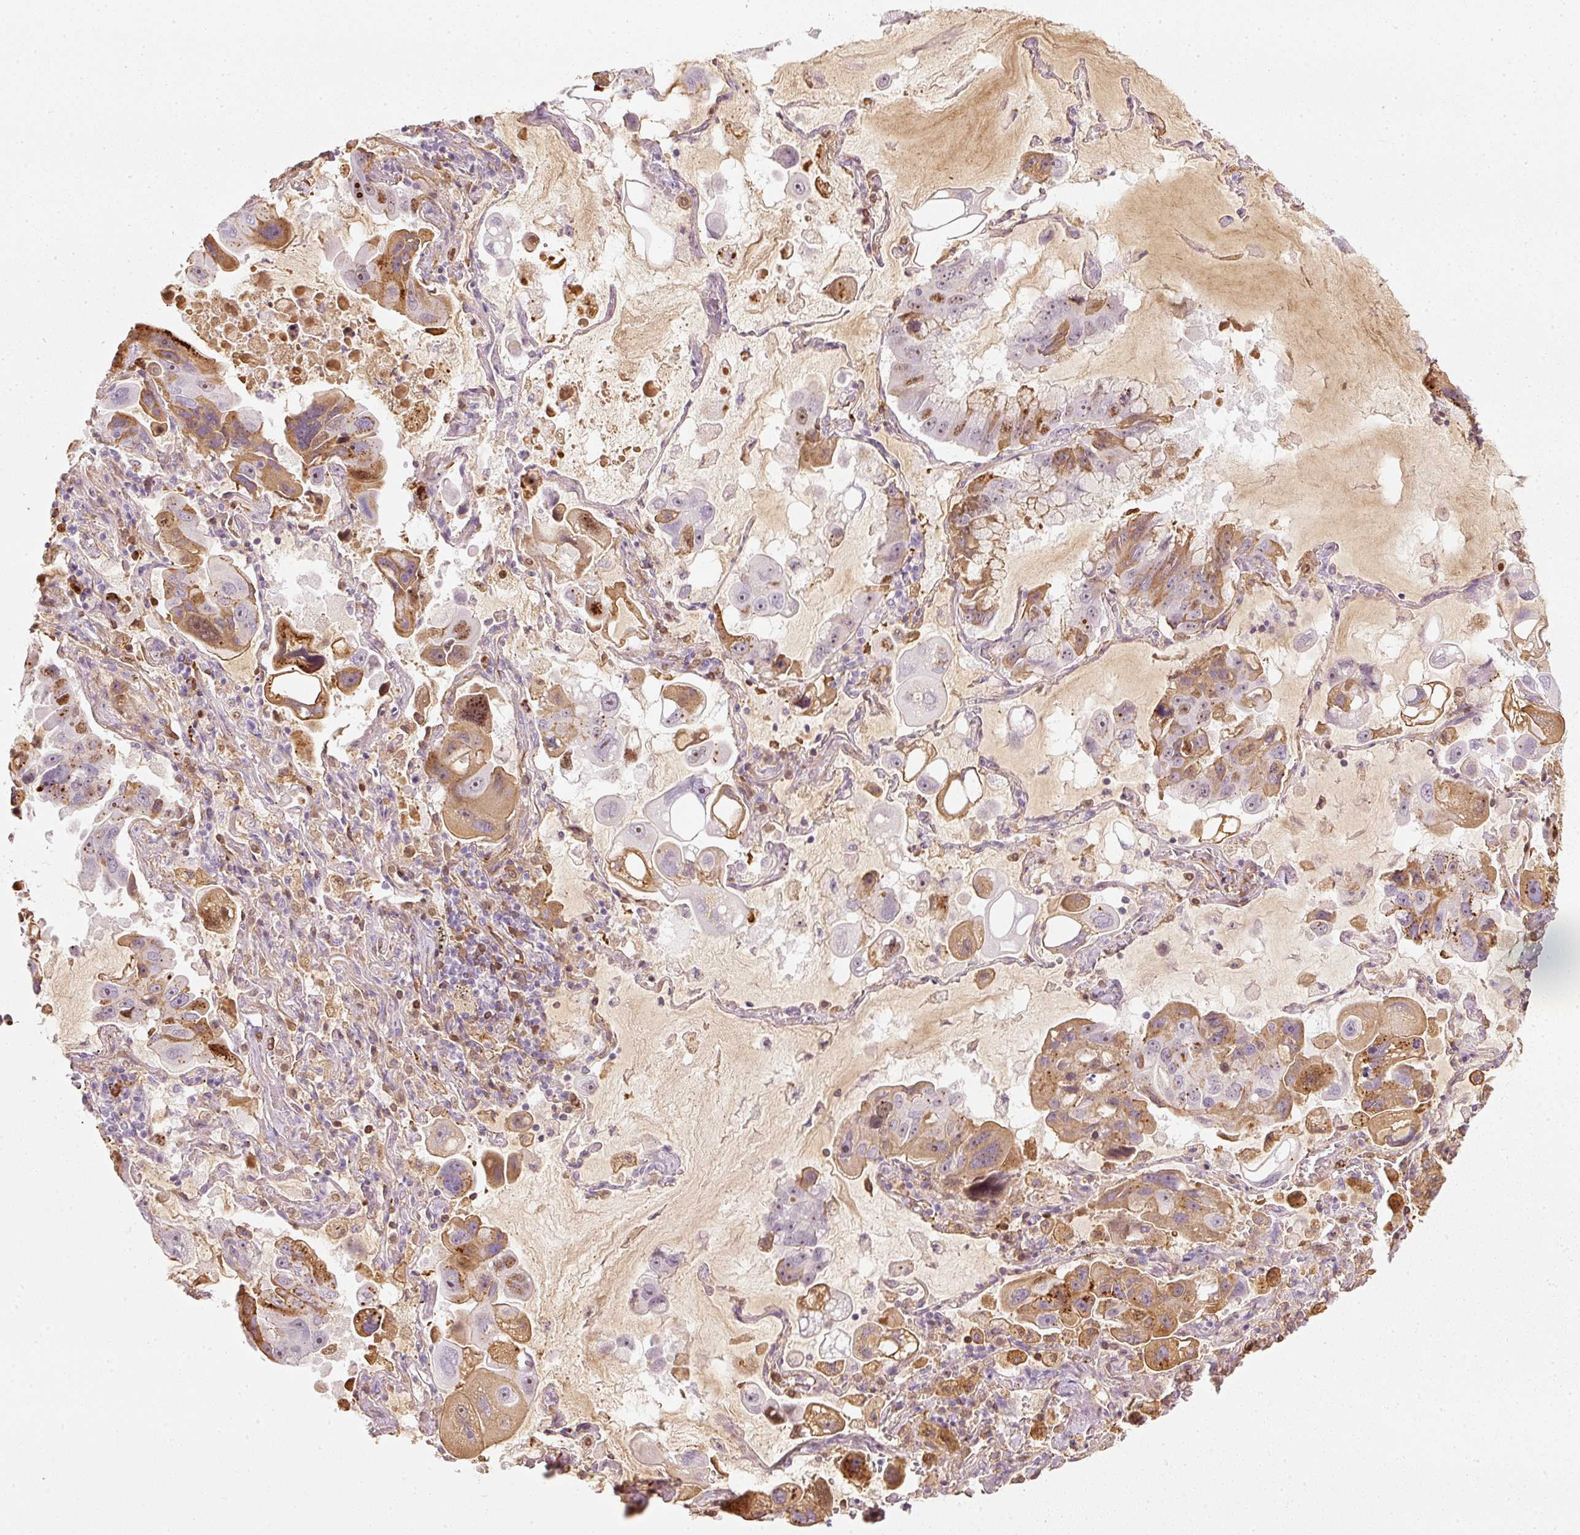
{"staining": {"intensity": "moderate", "quantity": ">75%", "location": "cytoplasmic/membranous,nuclear"}, "tissue": "lung cancer", "cell_type": "Tumor cells", "image_type": "cancer", "snomed": [{"axis": "morphology", "description": "Adenocarcinoma, NOS"}, {"axis": "topography", "description": "Lung"}], "caption": "Immunohistochemistry of lung cancer shows medium levels of moderate cytoplasmic/membranous and nuclear positivity in approximately >75% of tumor cells.", "gene": "VCAM1", "patient": {"sex": "male", "age": 64}}